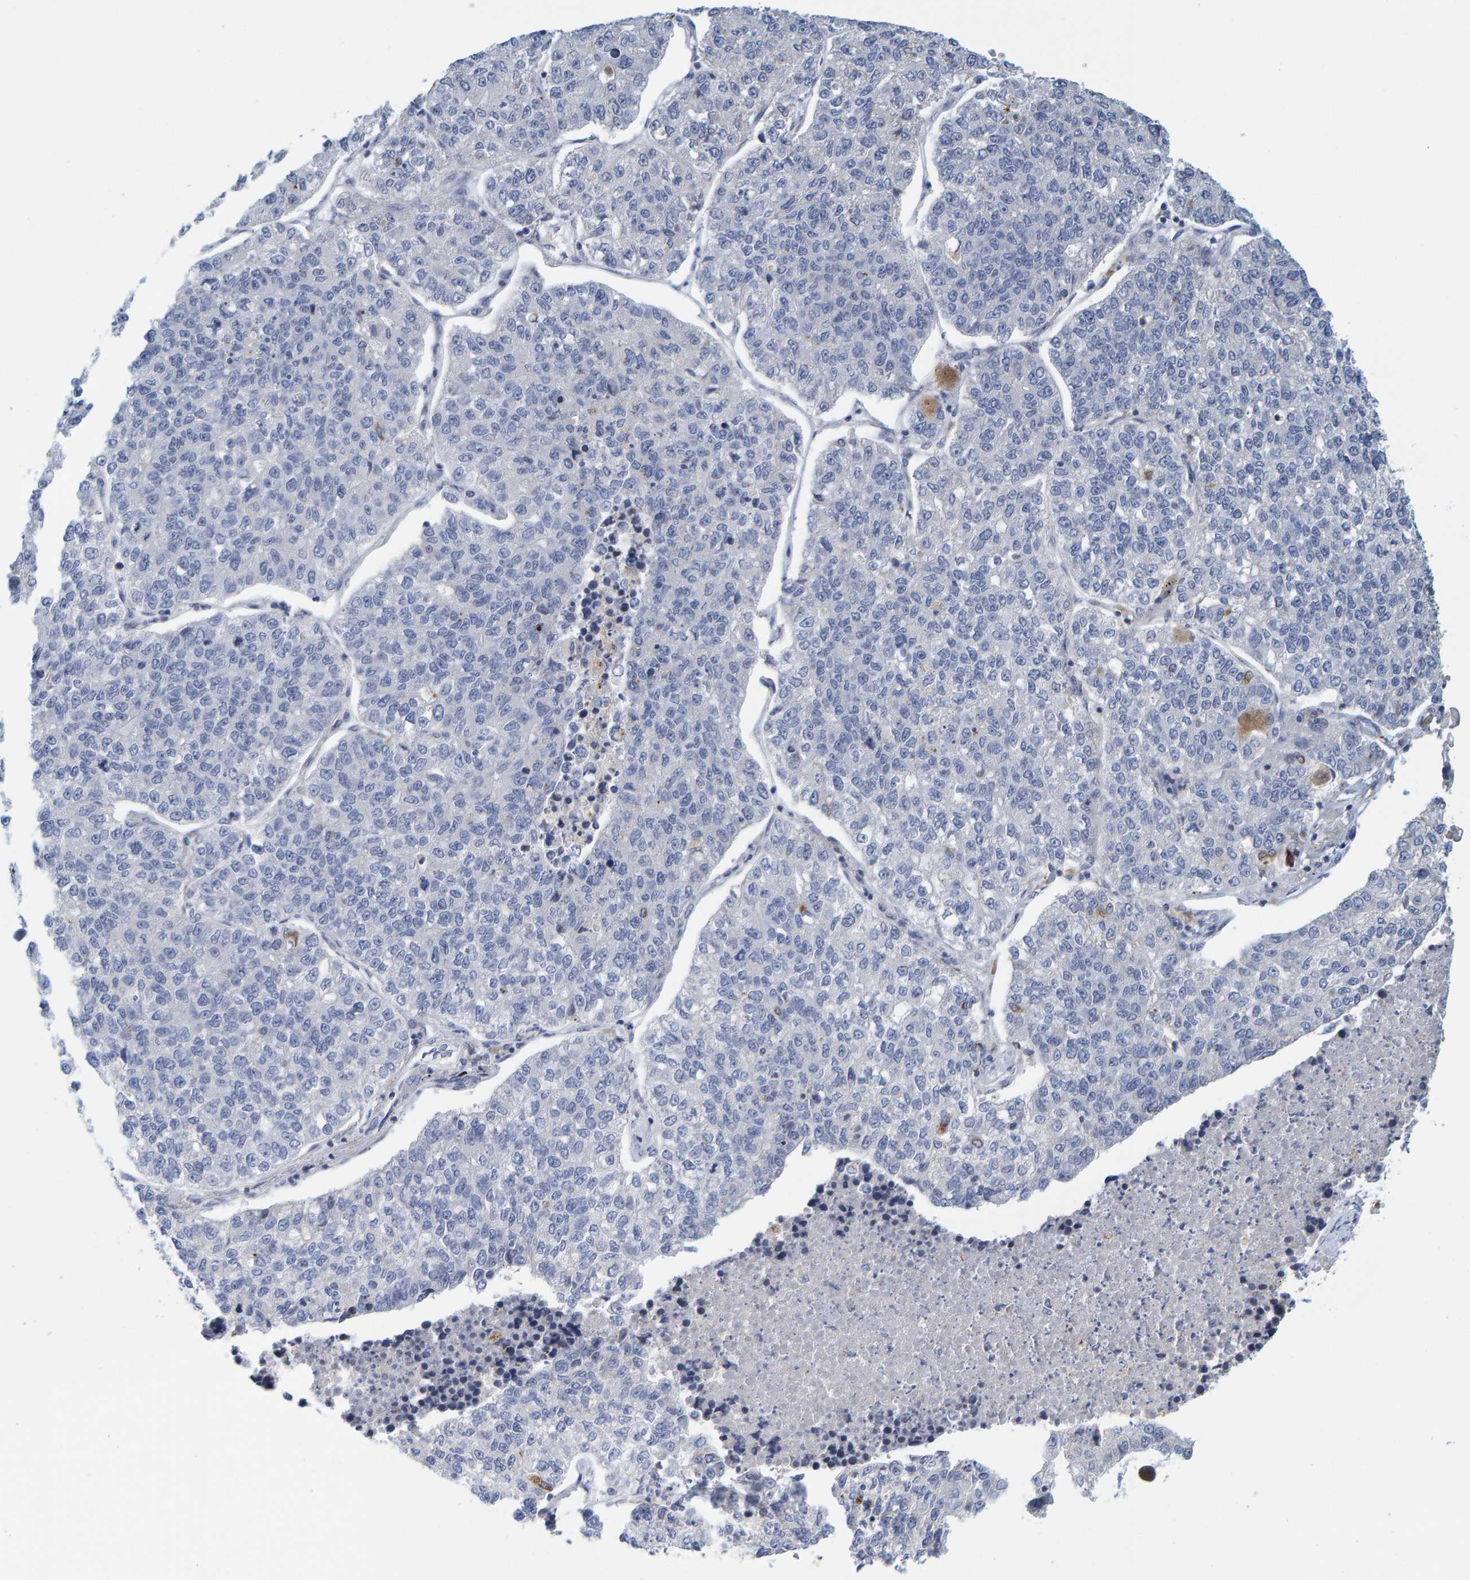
{"staining": {"intensity": "negative", "quantity": "none", "location": "none"}, "tissue": "lung cancer", "cell_type": "Tumor cells", "image_type": "cancer", "snomed": [{"axis": "morphology", "description": "Adenocarcinoma, NOS"}, {"axis": "topography", "description": "Lung"}], "caption": "There is no significant staining in tumor cells of lung adenocarcinoma.", "gene": "ZNF77", "patient": {"sex": "male", "age": 49}}